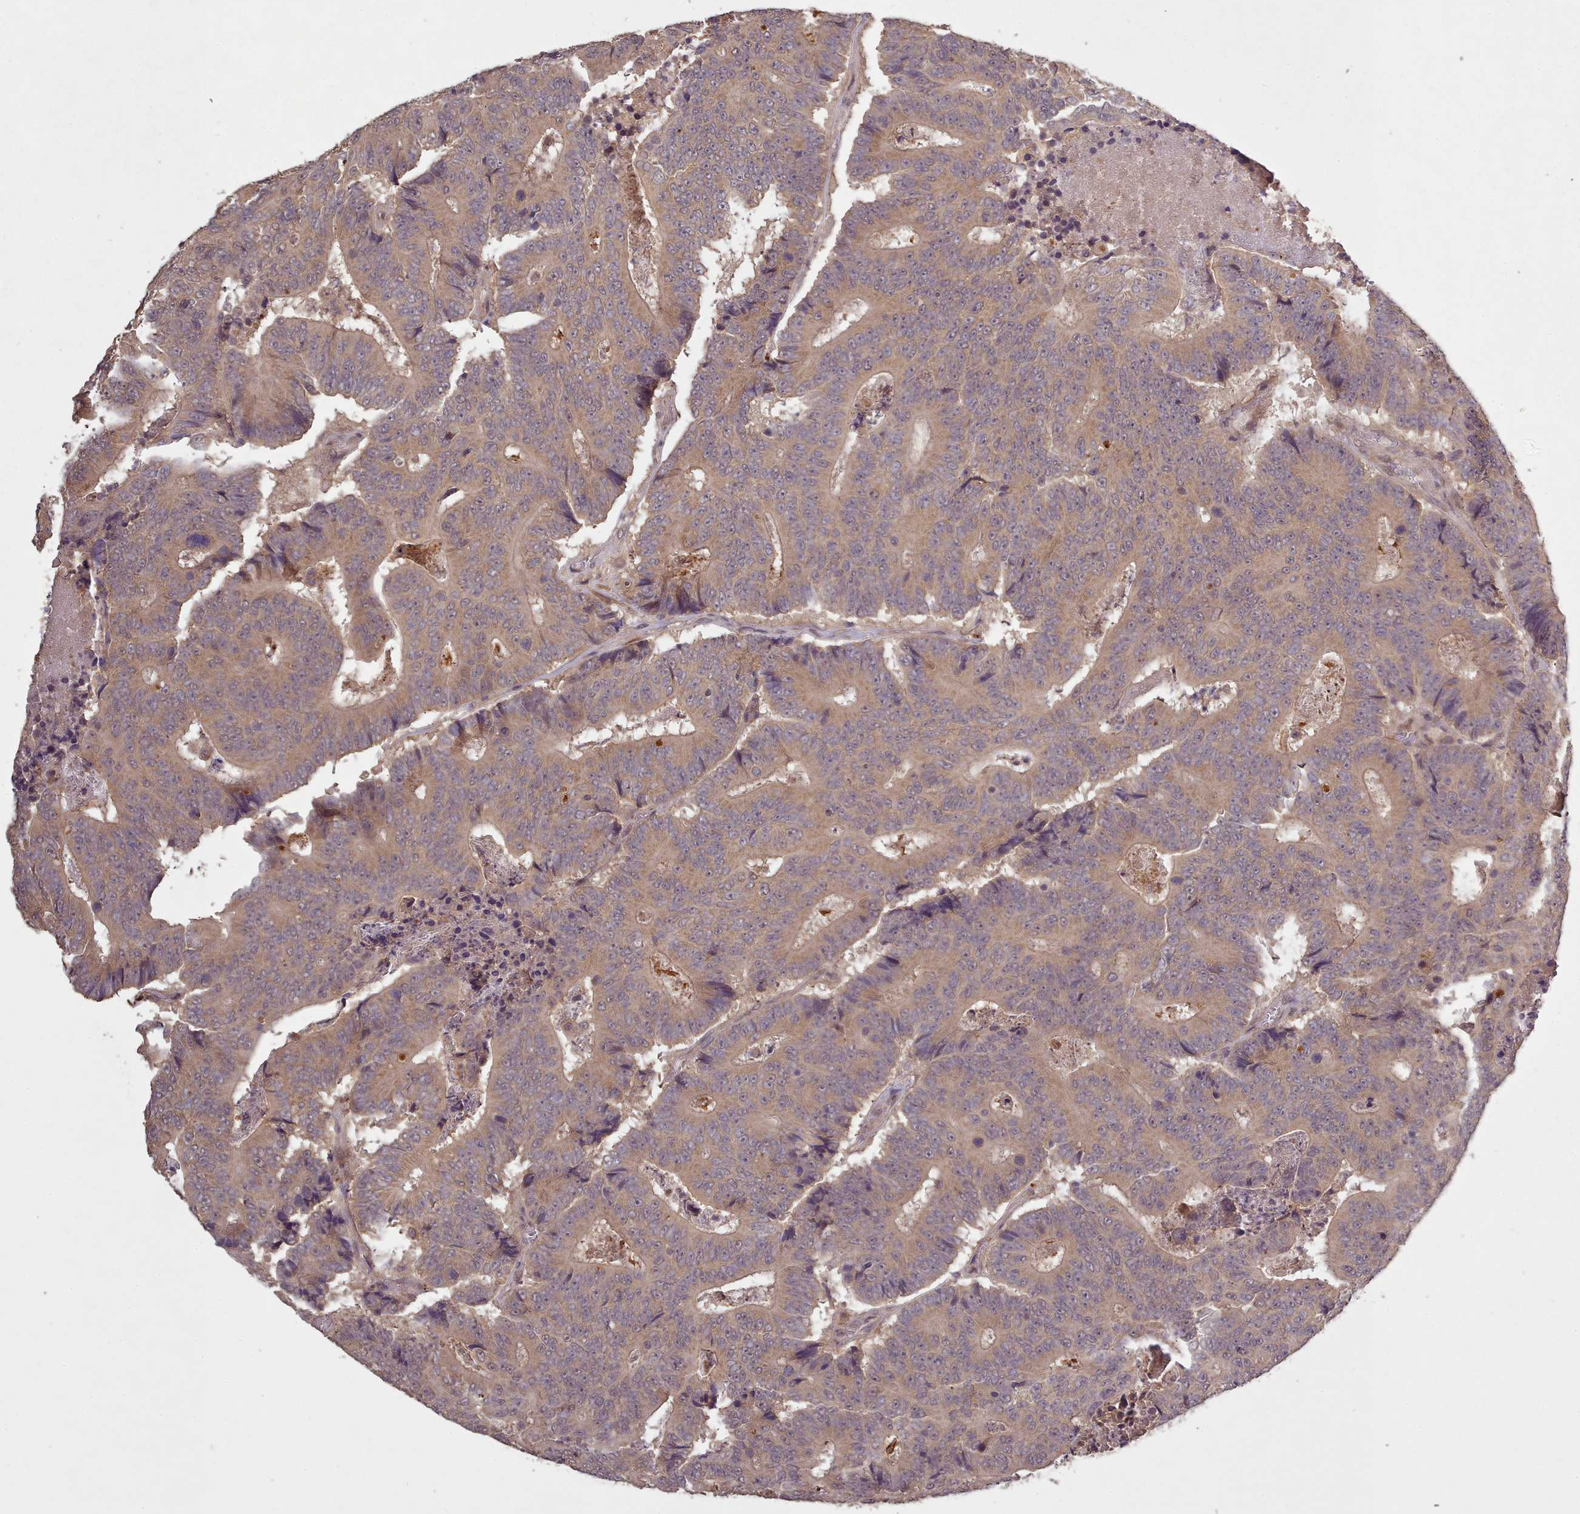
{"staining": {"intensity": "moderate", "quantity": ">75%", "location": "cytoplasmic/membranous"}, "tissue": "colorectal cancer", "cell_type": "Tumor cells", "image_type": "cancer", "snomed": [{"axis": "morphology", "description": "Adenocarcinoma, NOS"}, {"axis": "topography", "description": "Colon"}], "caption": "There is medium levels of moderate cytoplasmic/membranous expression in tumor cells of colorectal adenocarcinoma, as demonstrated by immunohistochemical staining (brown color).", "gene": "CDC6", "patient": {"sex": "male", "age": 83}}